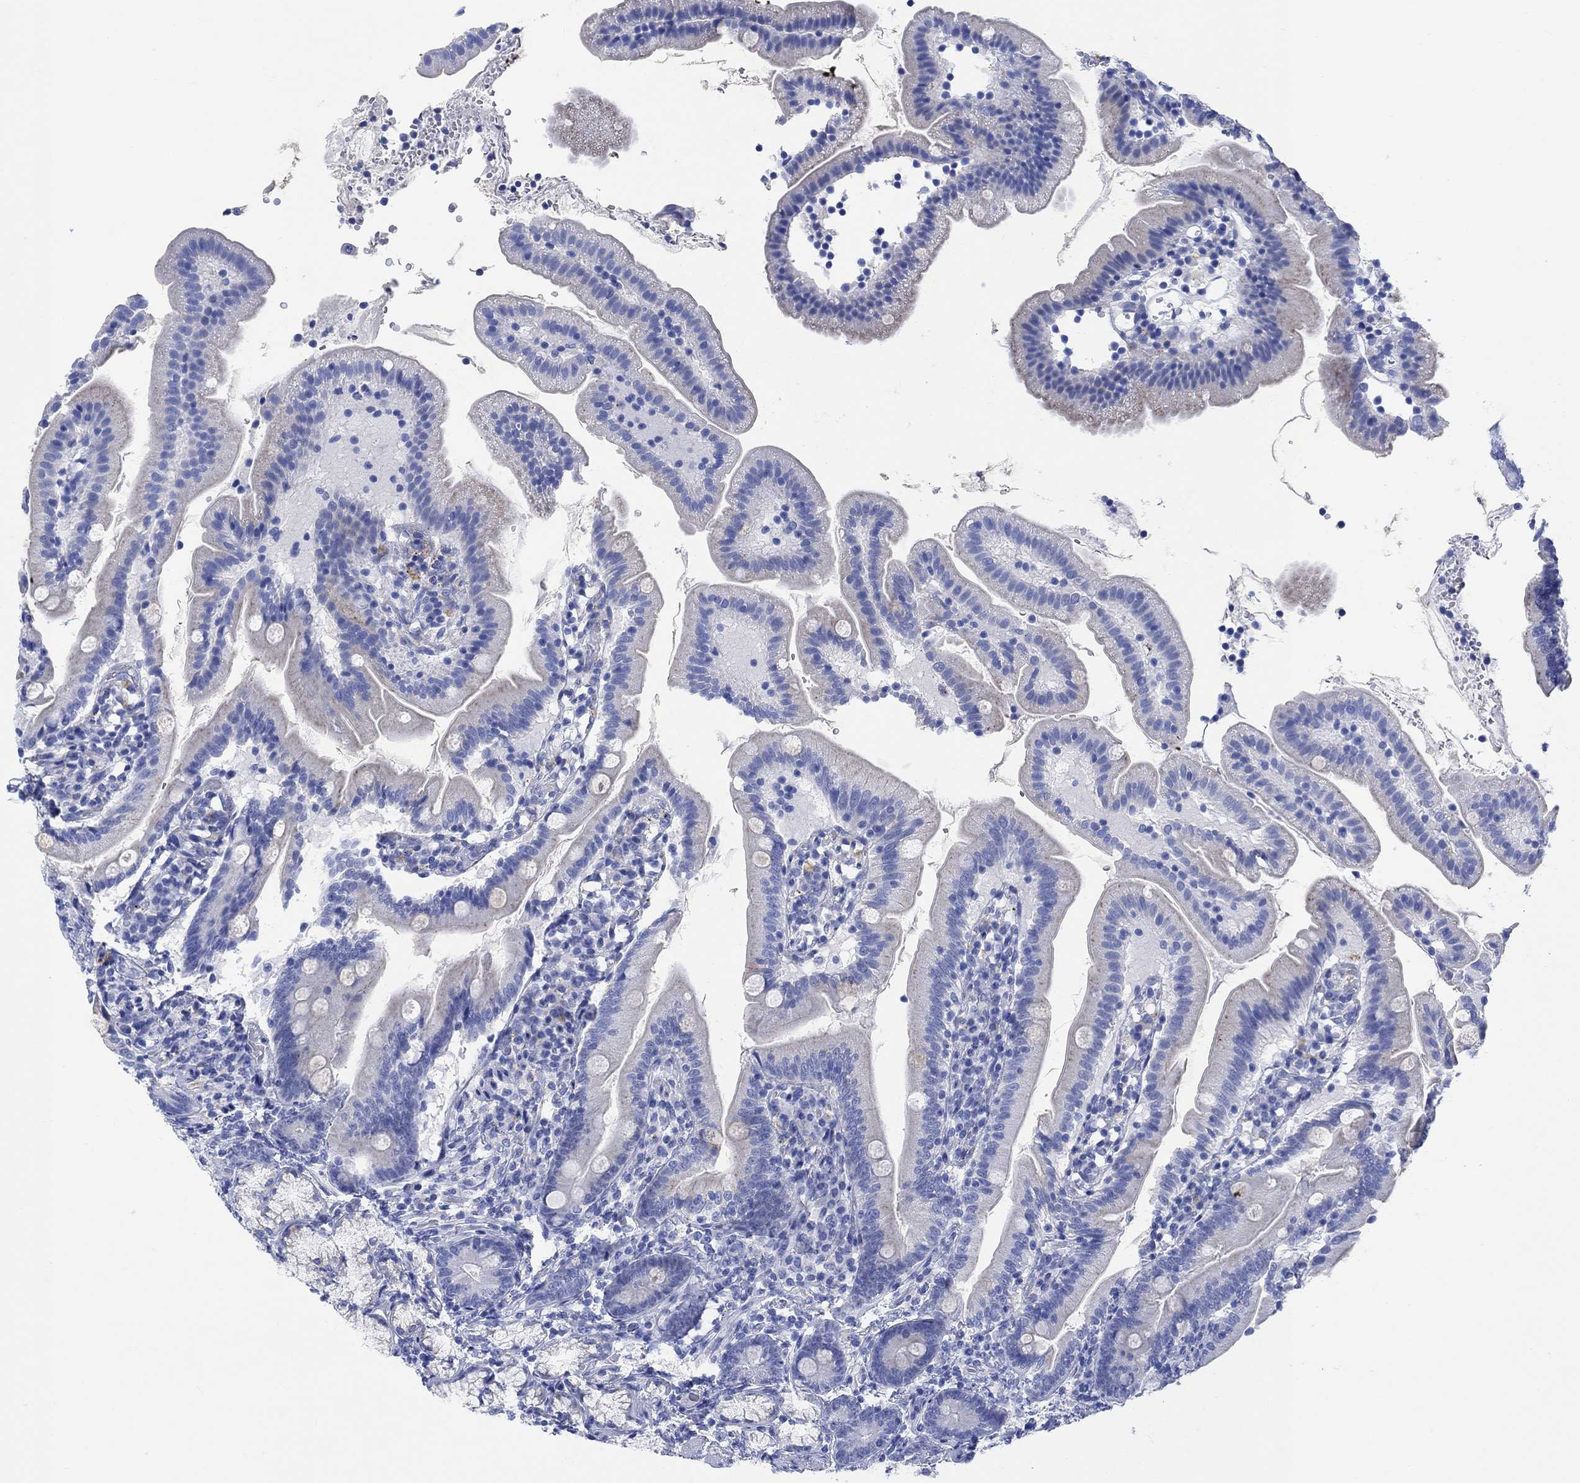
{"staining": {"intensity": "negative", "quantity": "none", "location": "none"}, "tissue": "duodenum", "cell_type": "Glandular cells", "image_type": "normal", "snomed": [{"axis": "morphology", "description": "Normal tissue, NOS"}, {"axis": "topography", "description": "Duodenum"}], "caption": "This is an IHC micrograph of normal duodenum. There is no positivity in glandular cells.", "gene": "MYL1", "patient": {"sex": "female", "age": 67}}